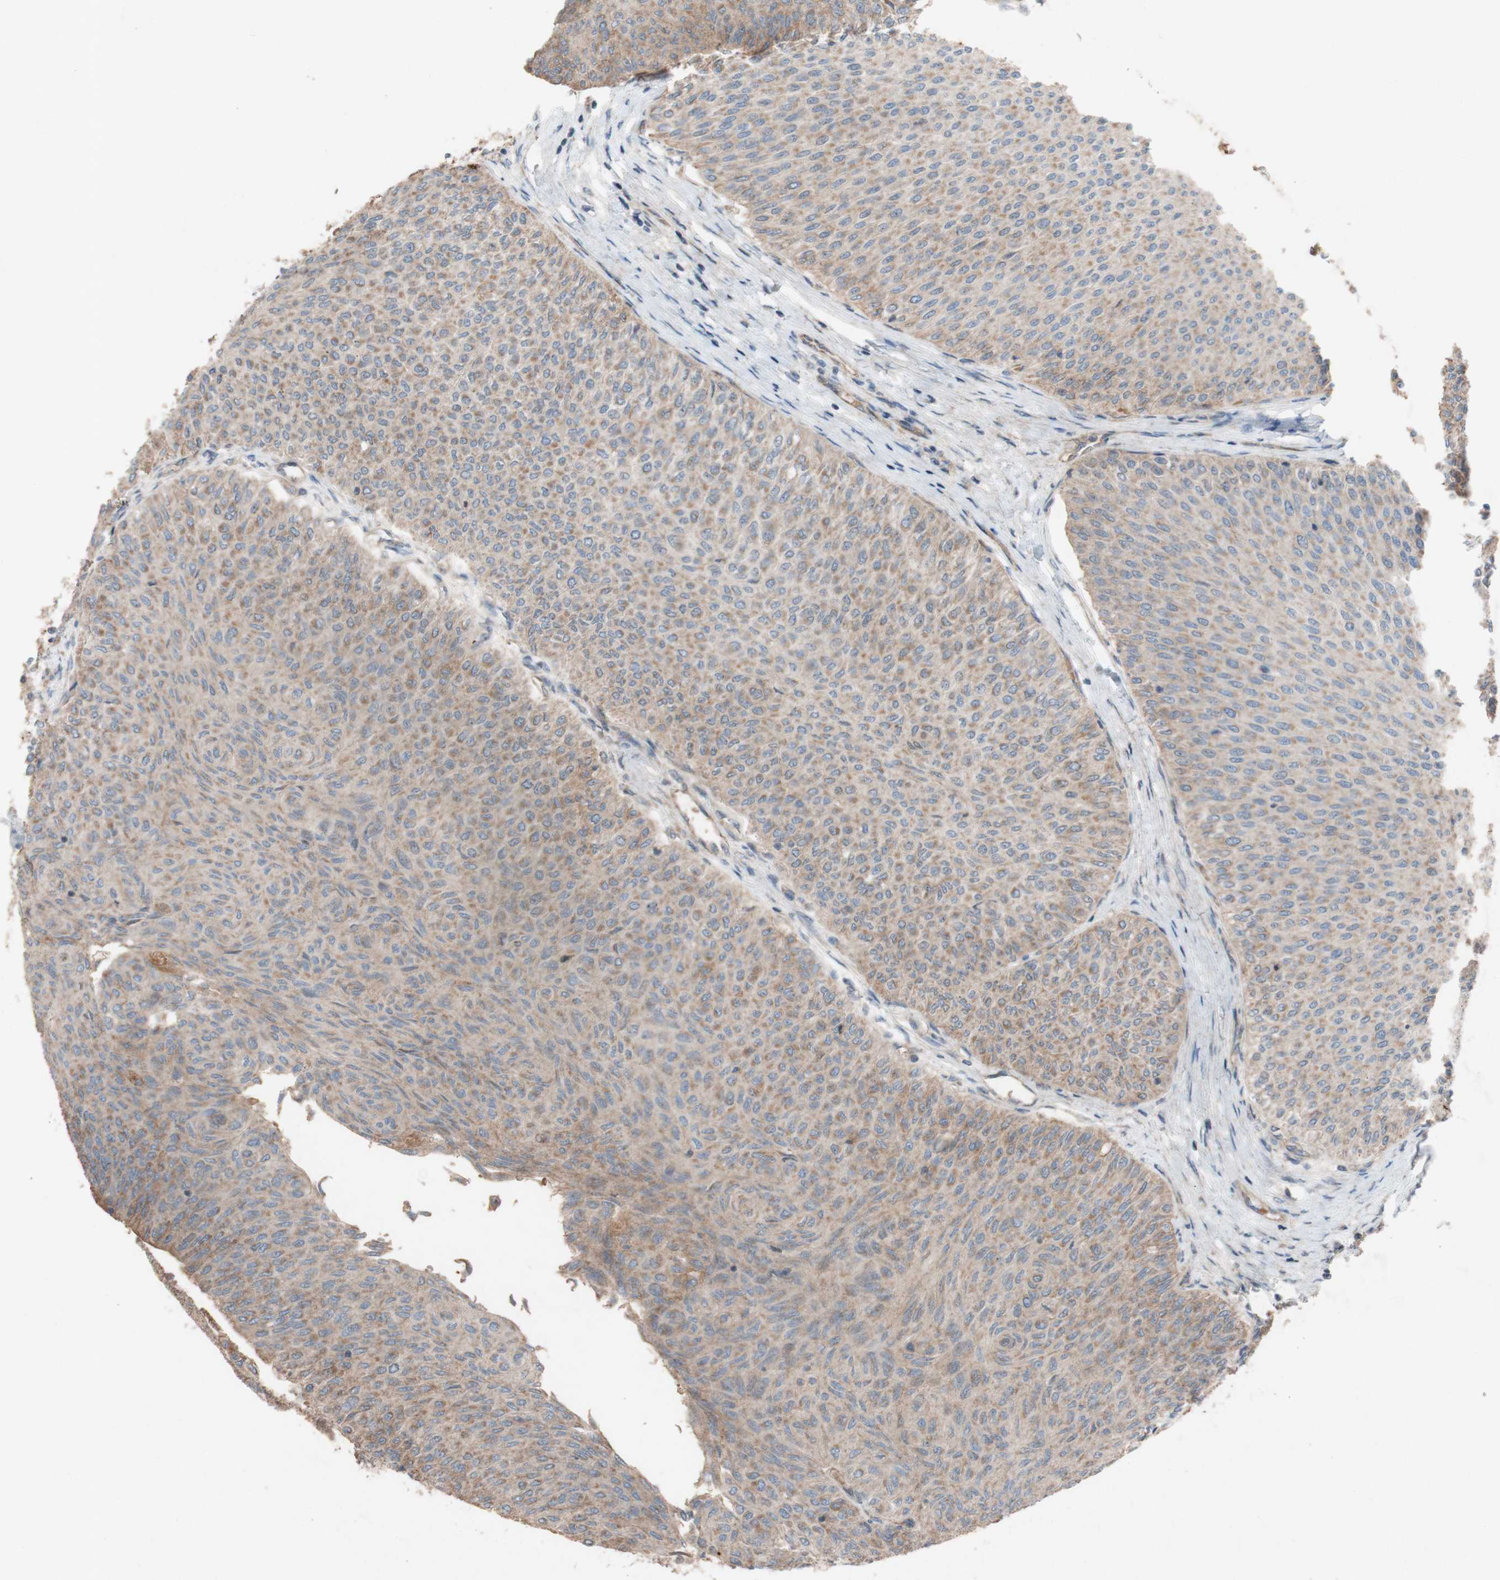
{"staining": {"intensity": "moderate", "quantity": ">75%", "location": "cytoplasmic/membranous"}, "tissue": "urothelial cancer", "cell_type": "Tumor cells", "image_type": "cancer", "snomed": [{"axis": "morphology", "description": "Urothelial carcinoma, Low grade"}, {"axis": "topography", "description": "Urinary bladder"}], "caption": "Urothelial cancer stained with DAB immunohistochemistry (IHC) reveals medium levels of moderate cytoplasmic/membranous staining in about >75% of tumor cells. (DAB IHC with brightfield microscopy, high magnification).", "gene": "TST", "patient": {"sex": "male", "age": 78}}